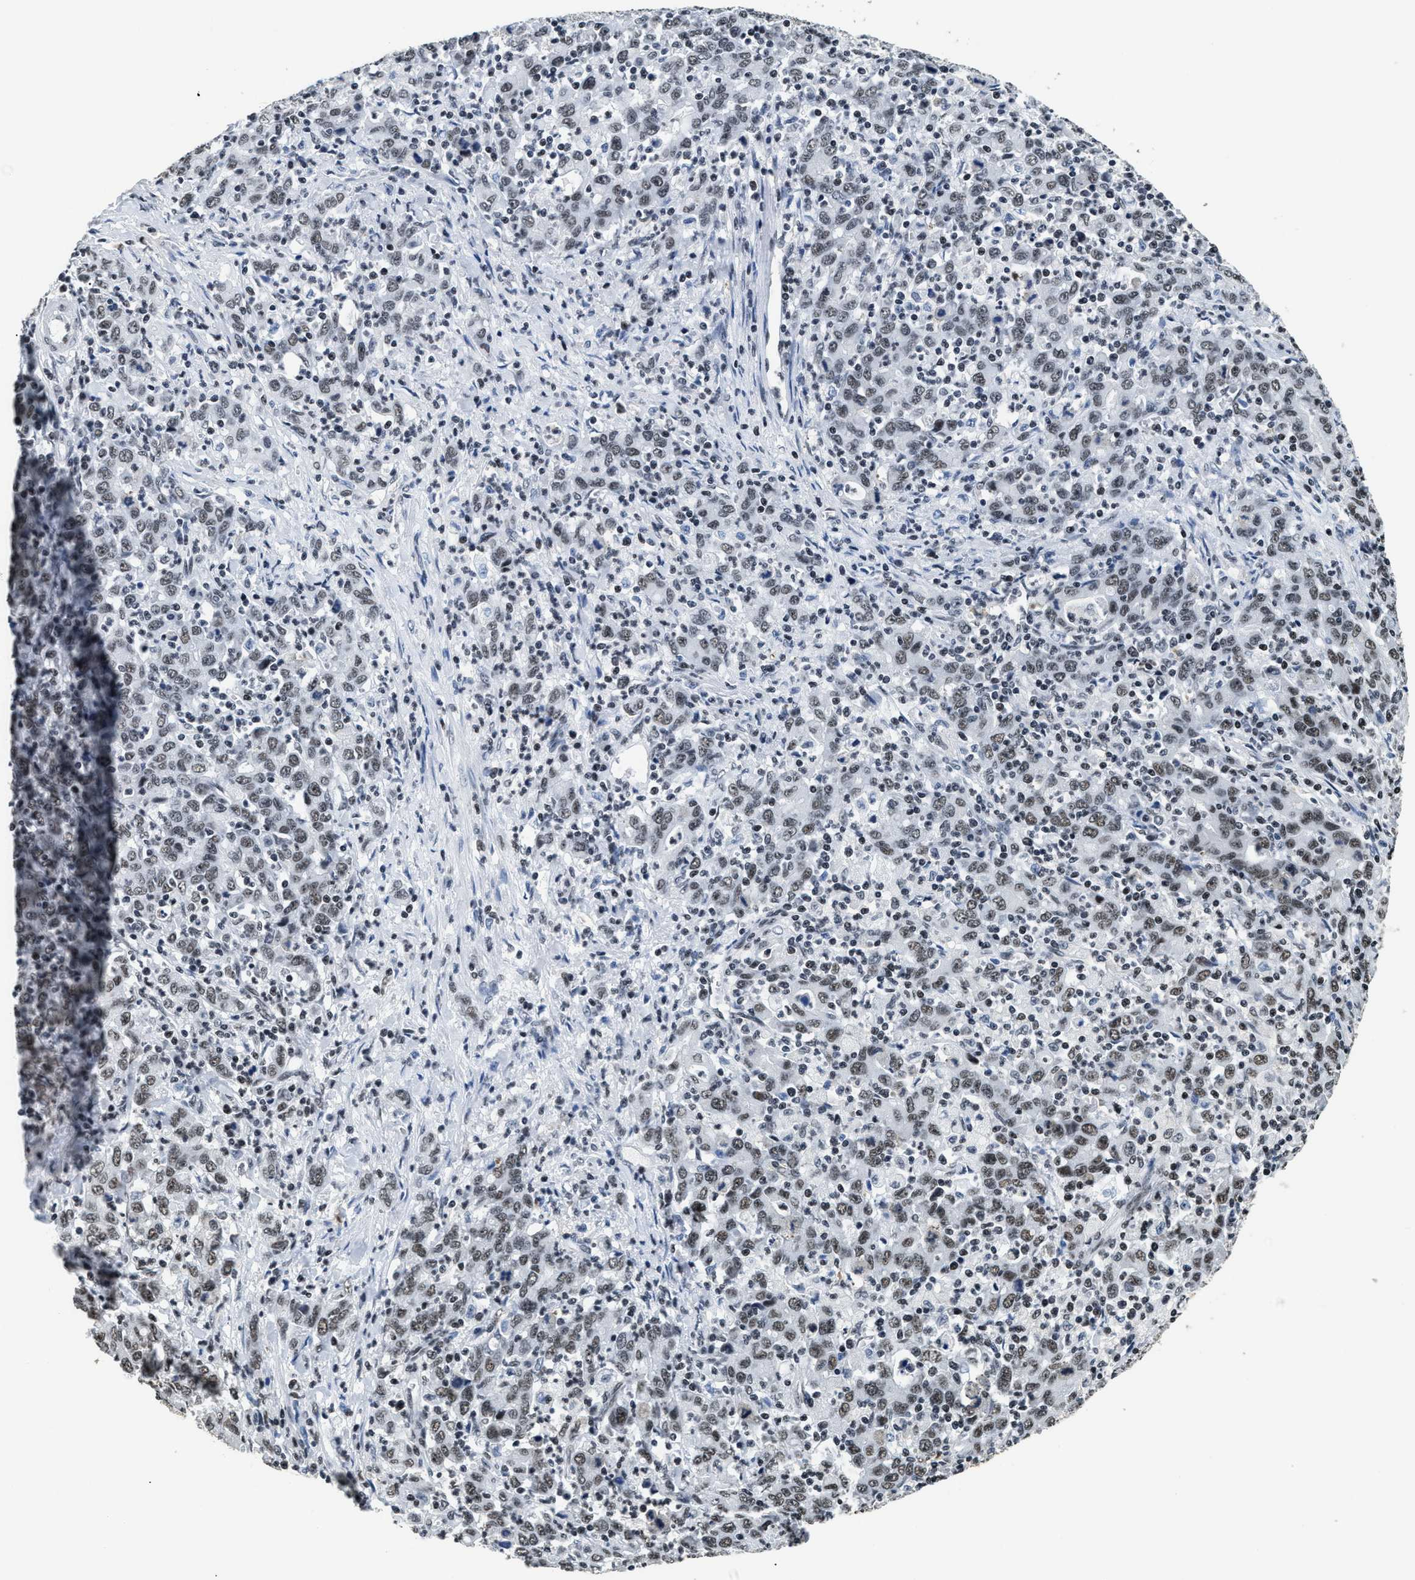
{"staining": {"intensity": "weak", "quantity": ">75%", "location": "nuclear"}, "tissue": "stomach cancer", "cell_type": "Tumor cells", "image_type": "cancer", "snomed": [{"axis": "morphology", "description": "Adenocarcinoma, NOS"}, {"axis": "topography", "description": "Stomach, upper"}], "caption": "Immunohistochemistry (IHC) staining of stomach cancer, which exhibits low levels of weak nuclear expression in approximately >75% of tumor cells indicating weak nuclear protein expression. The staining was performed using DAB (brown) for protein detection and nuclei were counterstained in hematoxylin (blue).", "gene": "RAD21", "patient": {"sex": "male", "age": 69}}